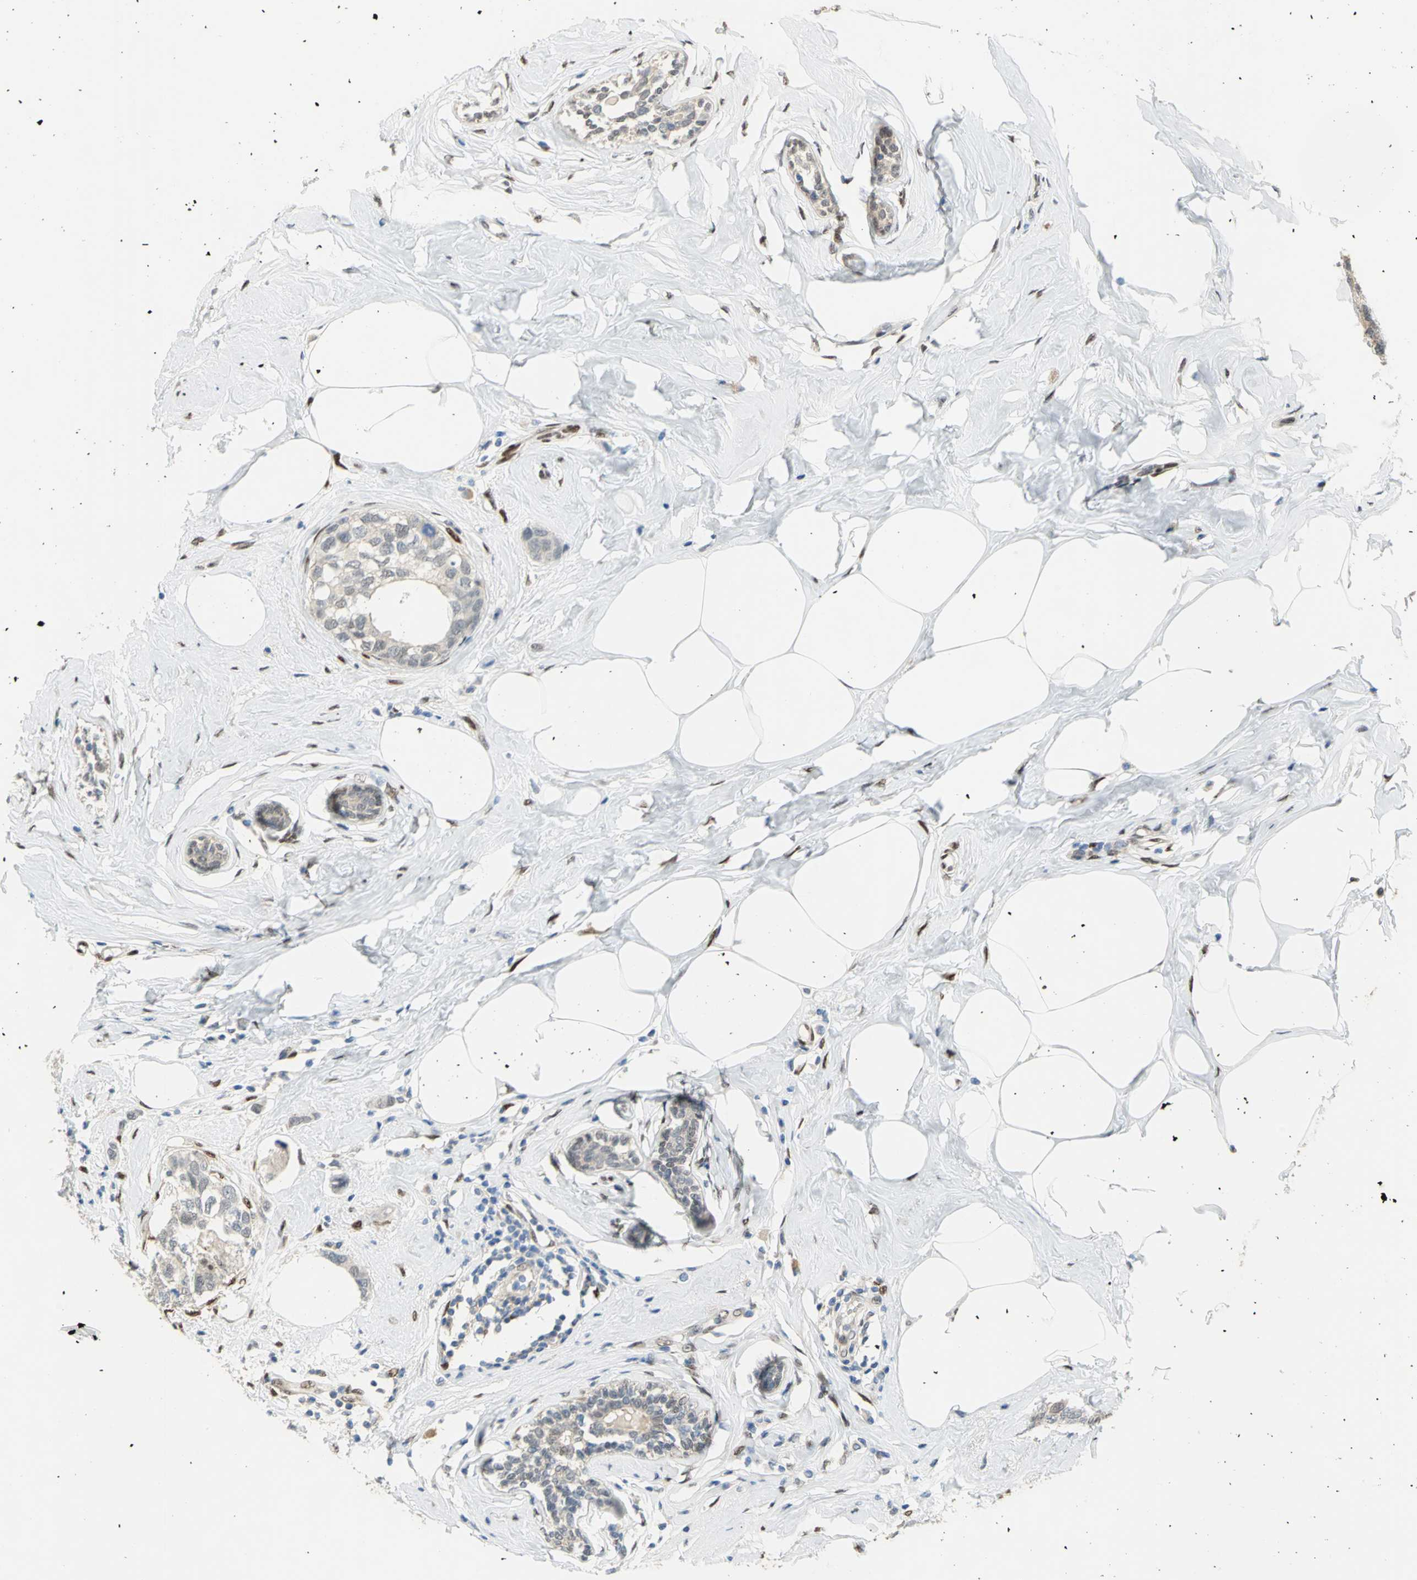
{"staining": {"intensity": "weak", "quantity": "<25%", "location": "cytoplasmic/membranous,nuclear"}, "tissue": "breast cancer", "cell_type": "Tumor cells", "image_type": "cancer", "snomed": [{"axis": "morphology", "description": "Normal tissue, NOS"}, {"axis": "morphology", "description": "Duct carcinoma"}, {"axis": "topography", "description": "Breast"}], "caption": "The micrograph reveals no staining of tumor cells in breast cancer.", "gene": "RBFOX2", "patient": {"sex": "female", "age": 50}}